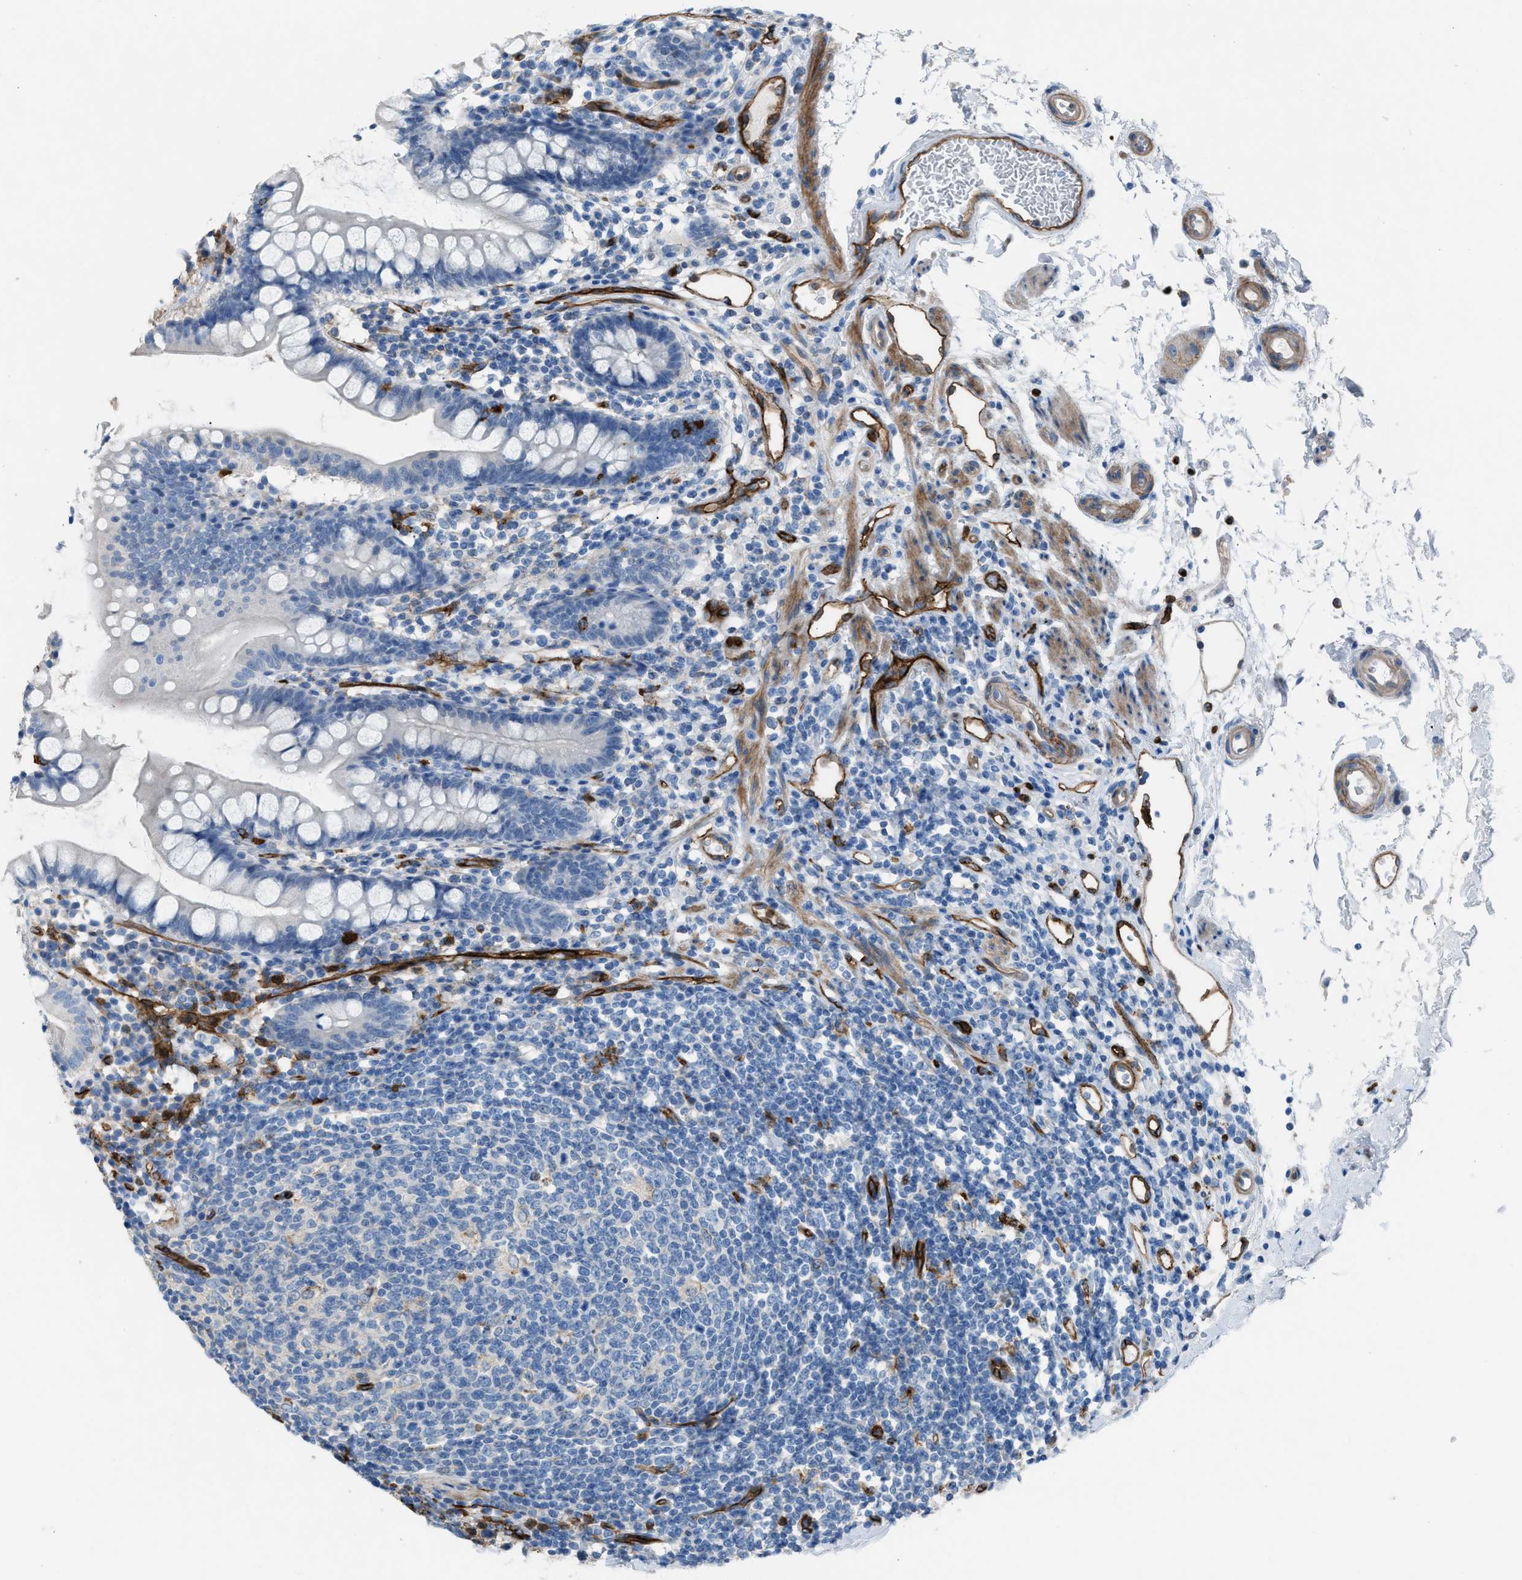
{"staining": {"intensity": "negative", "quantity": "none", "location": "none"}, "tissue": "small intestine", "cell_type": "Glandular cells", "image_type": "normal", "snomed": [{"axis": "morphology", "description": "Normal tissue, NOS"}, {"axis": "topography", "description": "Small intestine"}], "caption": "Immunohistochemical staining of normal small intestine shows no significant expression in glandular cells.", "gene": "DYSF", "patient": {"sex": "female", "age": 84}}